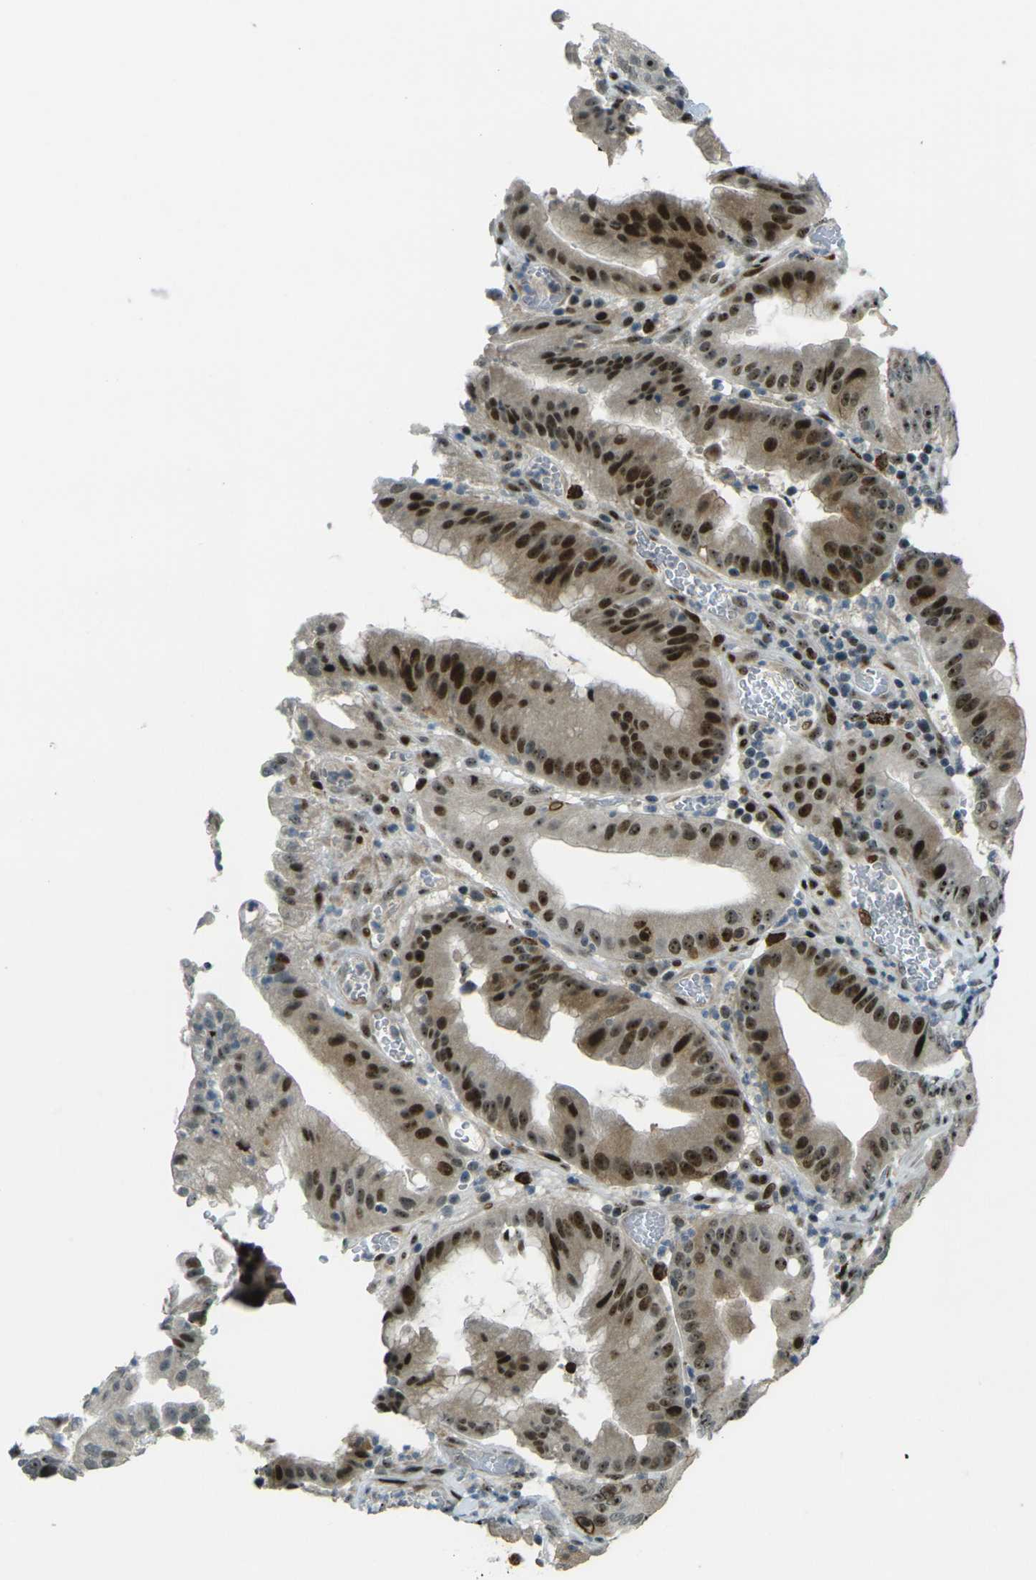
{"staining": {"intensity": "strong", "quantity": ">75%", "location": "cytoplasmic/membranous,nuclear"}, "tissue": "stomach cancer", "cell_type": "Tumor cells", "image_type": "cancer", "snomed": [{"axis": "morphology", "description": "Normal tissue, NOS"}, {"axis": "morphology", "description": "Adenocarcinoma, NOS"}, {"axis": "topography", "description": "Stomach"}], "caption": "Strong cytoplasmic/membranous and nuclear positivity for a protein is present in about >75% of tumor cells of stomach cancer using immunohistochemistry.", "gene": "UBE2C", "patient": {"sex": "male", "age": 48}}